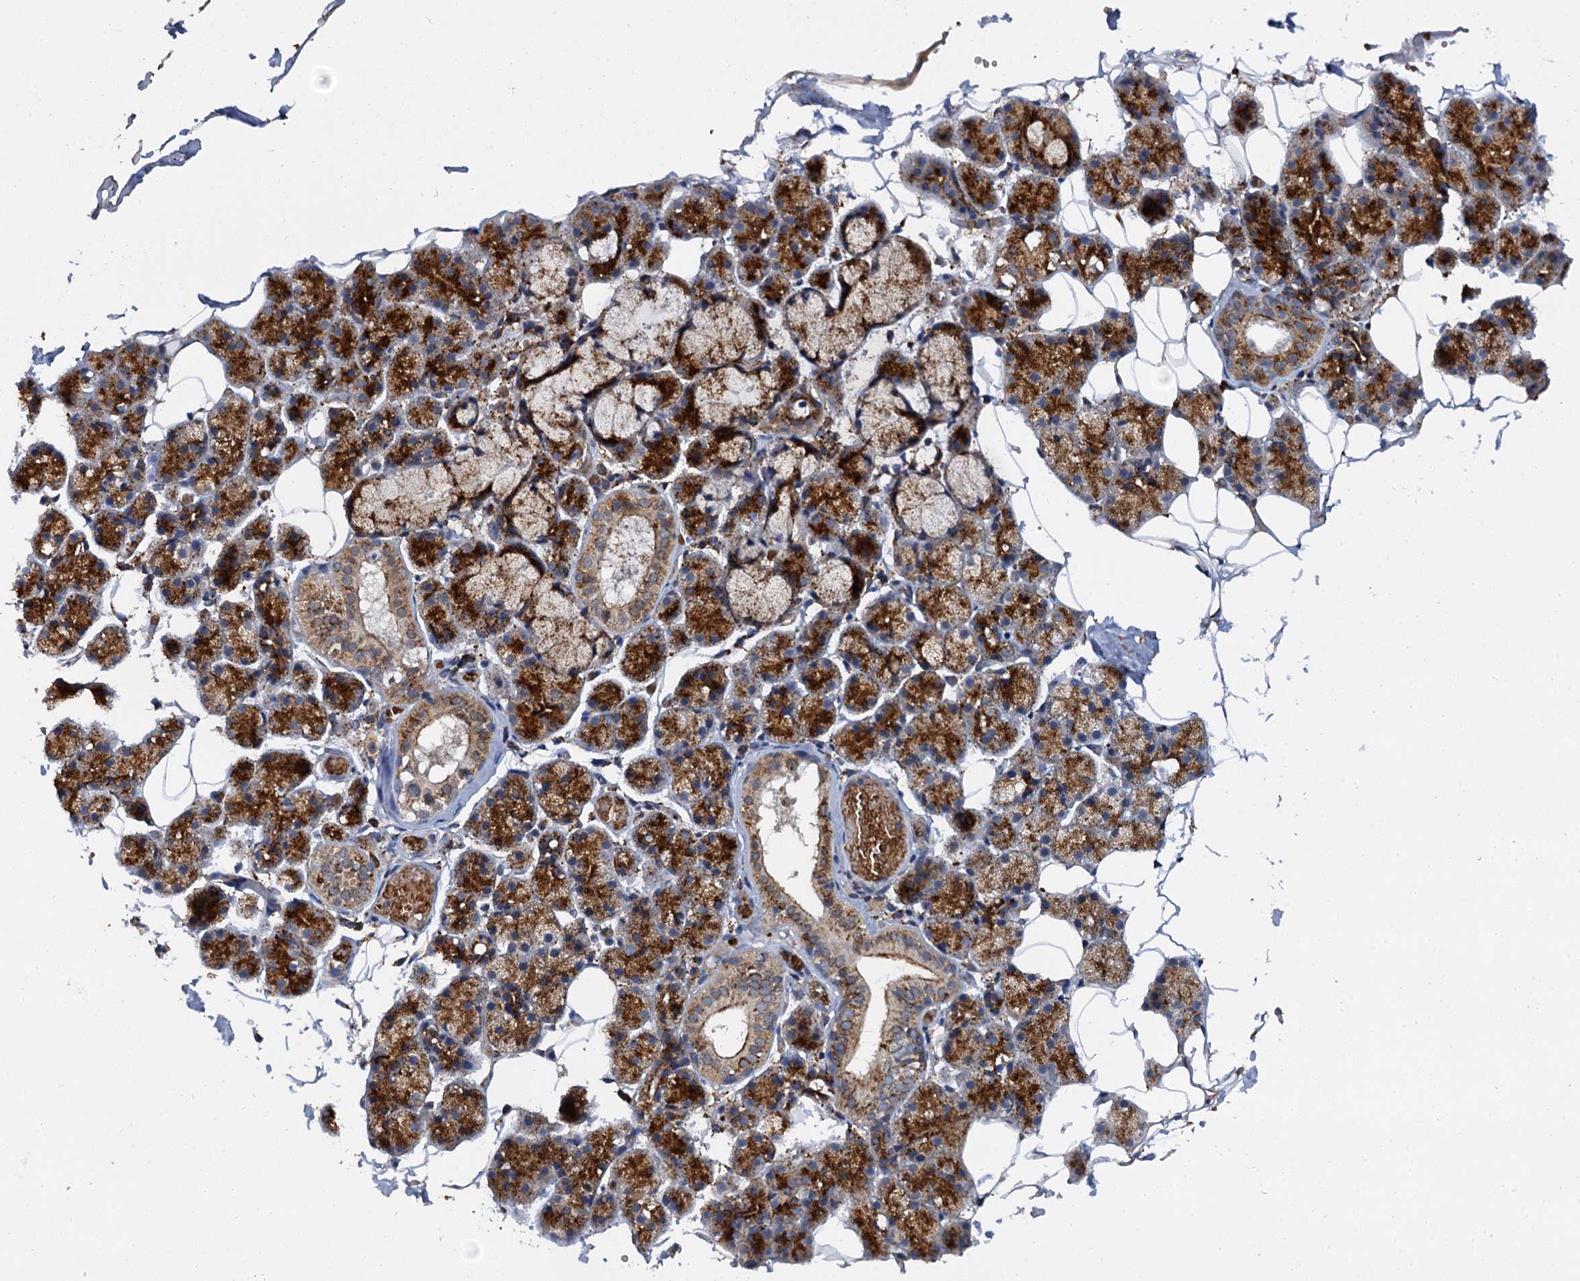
{"staining": {"intensity": "strong", "quantity": ">75%", "location": "cytoplasmic/membranous"}, "tissue": "salivary gland", "cell_type": "Glandular cells", "image_type": "normal", "snomed": [{"axis": "morphology", "description": "Normal tissue, NOS"}, {"axis": "topography", "description": "Salivary gland"}], "caption": "Protein staining by immunohistochemistry displays strong cytoplasmic/membranous staining in approximately >75% of glandular cells in unremarkable salivary gland.", "gene": "GBA1", "patient": {"sex": "female", "age": 33}}